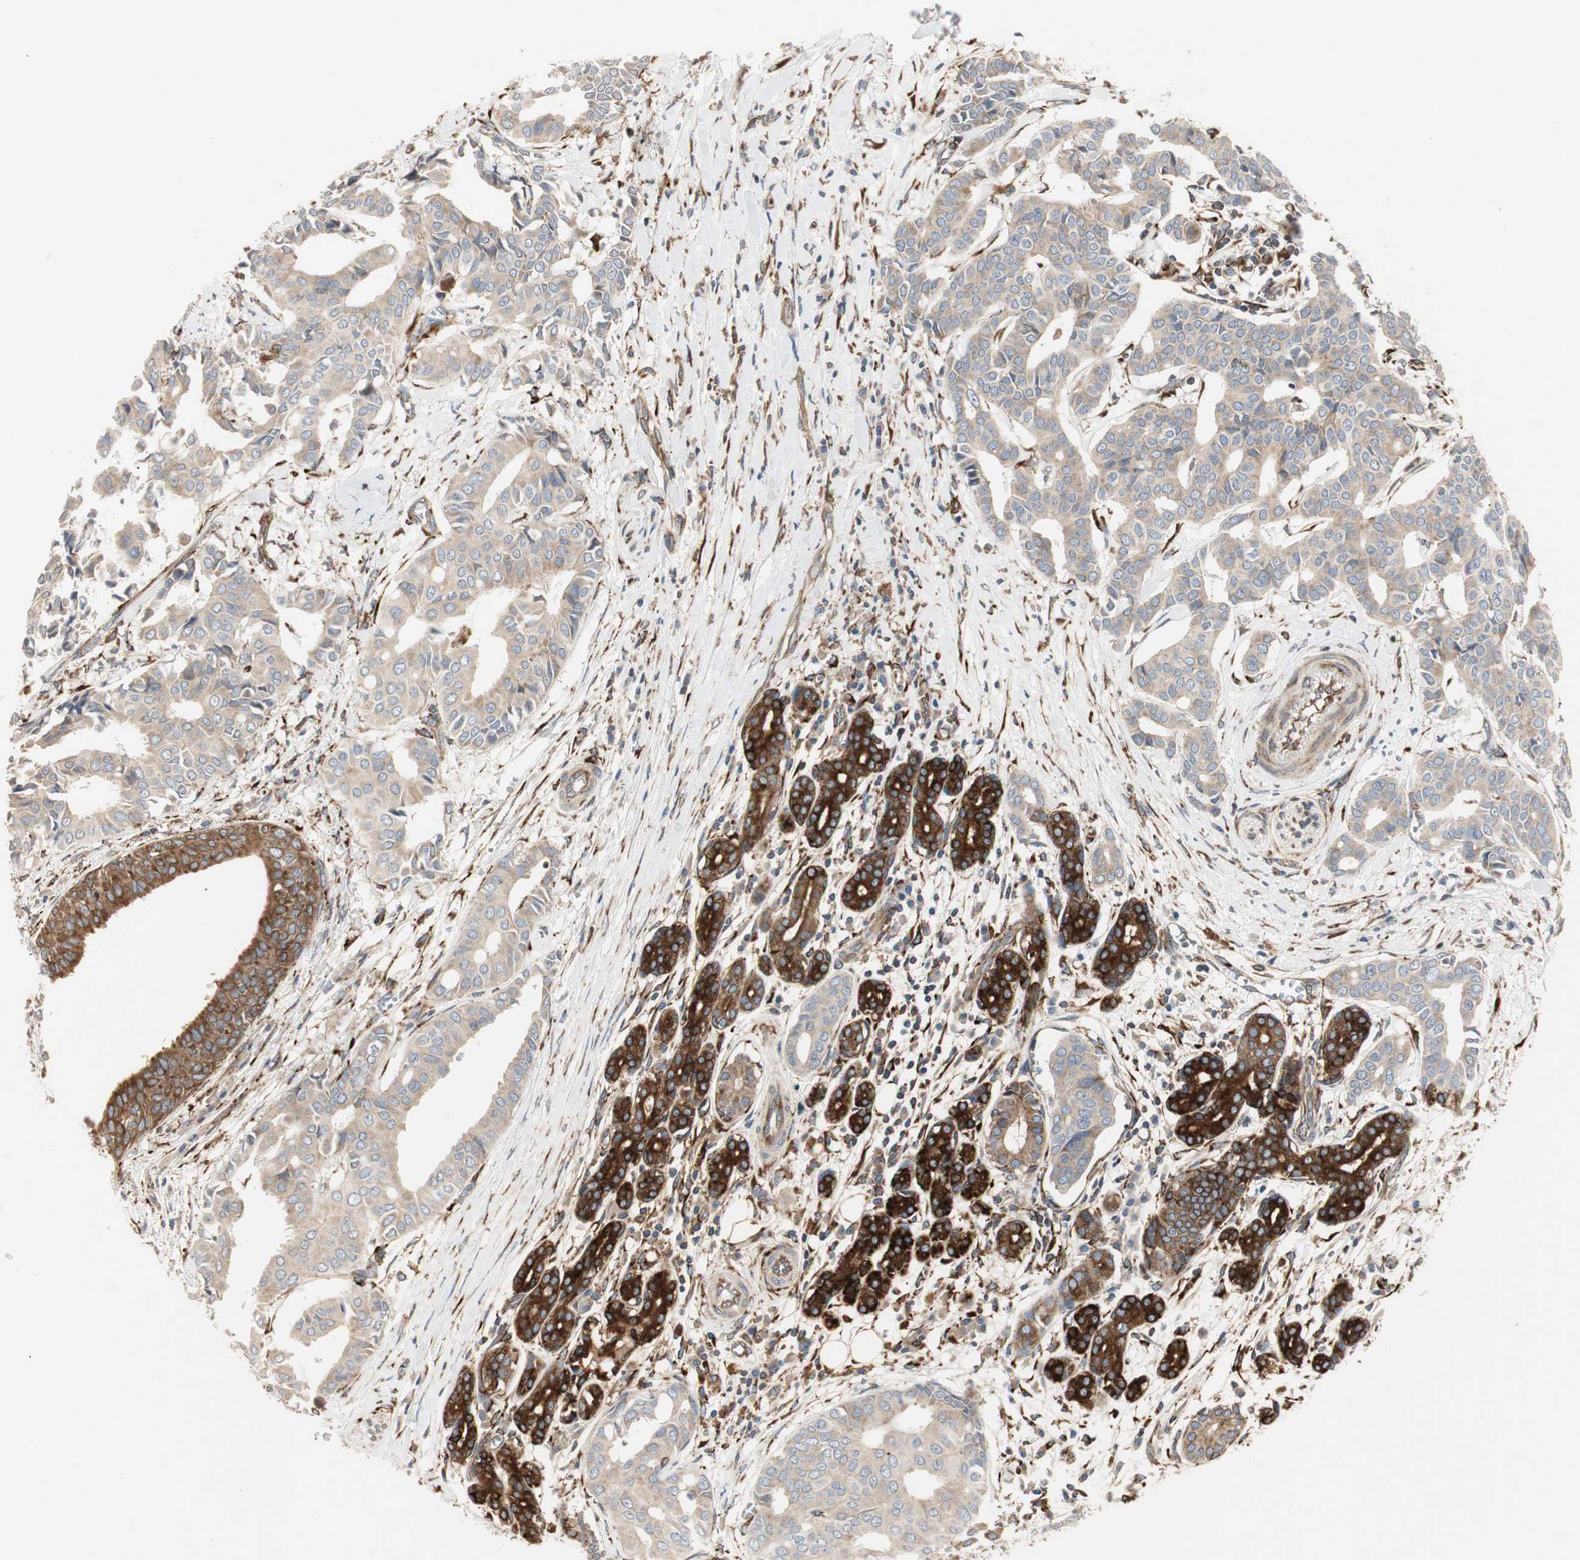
{"staining": {"intensity": "moderate", "quantity": ">75%", "location": "cytoplasmic/membranous"}, "tissue": "head and neck cancer", "cell_type": "Tumor cells", "image_type": "cancer", "snomed": [{"axis": "morphology", "description": "Adenocarcinoma, NOS"}, {"axis": "topography", "description": "Salivary gland"}, {"axis": "topography", "description": "Head-Neck"}], "caption": "Immunohistochemistry micrograph of human head and neck cancer stained for a protein (brown), which exhibits medium levels of moderate cytoplasmic/membranous staining in about >75% of tumor cells.", "gene": "H6PD", "patient": {"sex": "female", "age": 59}}